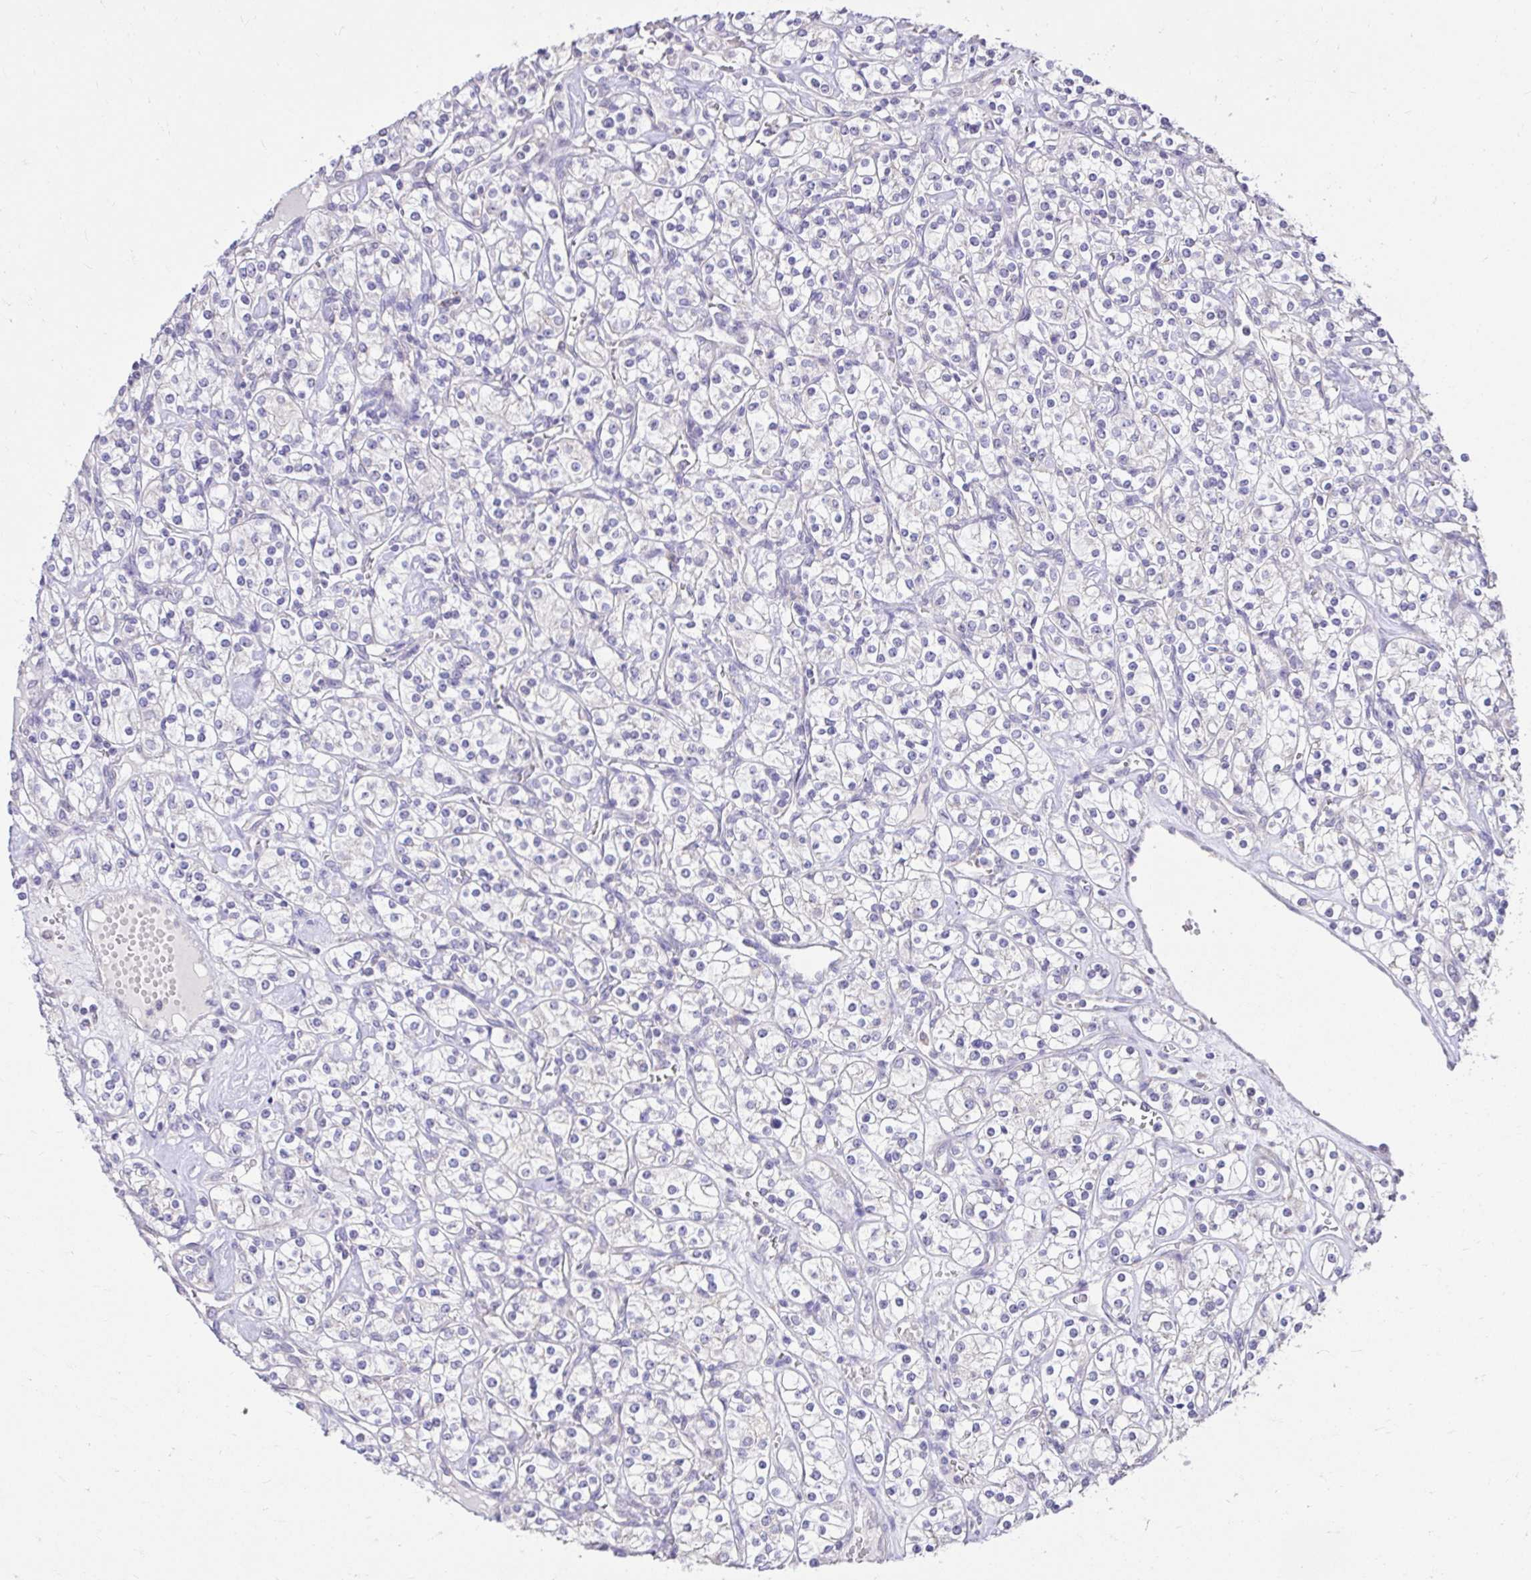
{"staining": {"intensity": "negative", "quantity": "none", "location": "none"}, "tissue": "renal cancer", "cell_type": "Tumor cells", "image_type": "cancer", "snomed": [{"axis": "morphology", "description": "Adenocarcinoma, NOS"}, {"axis": "topography", "description": "Kidney"}], "caption": "Renal cancer was stained to show a protein in brown. There is no significant staining in tumor cells.", "gene": "KIAA1210", "patient": {"sex": "male", "age": 77}}